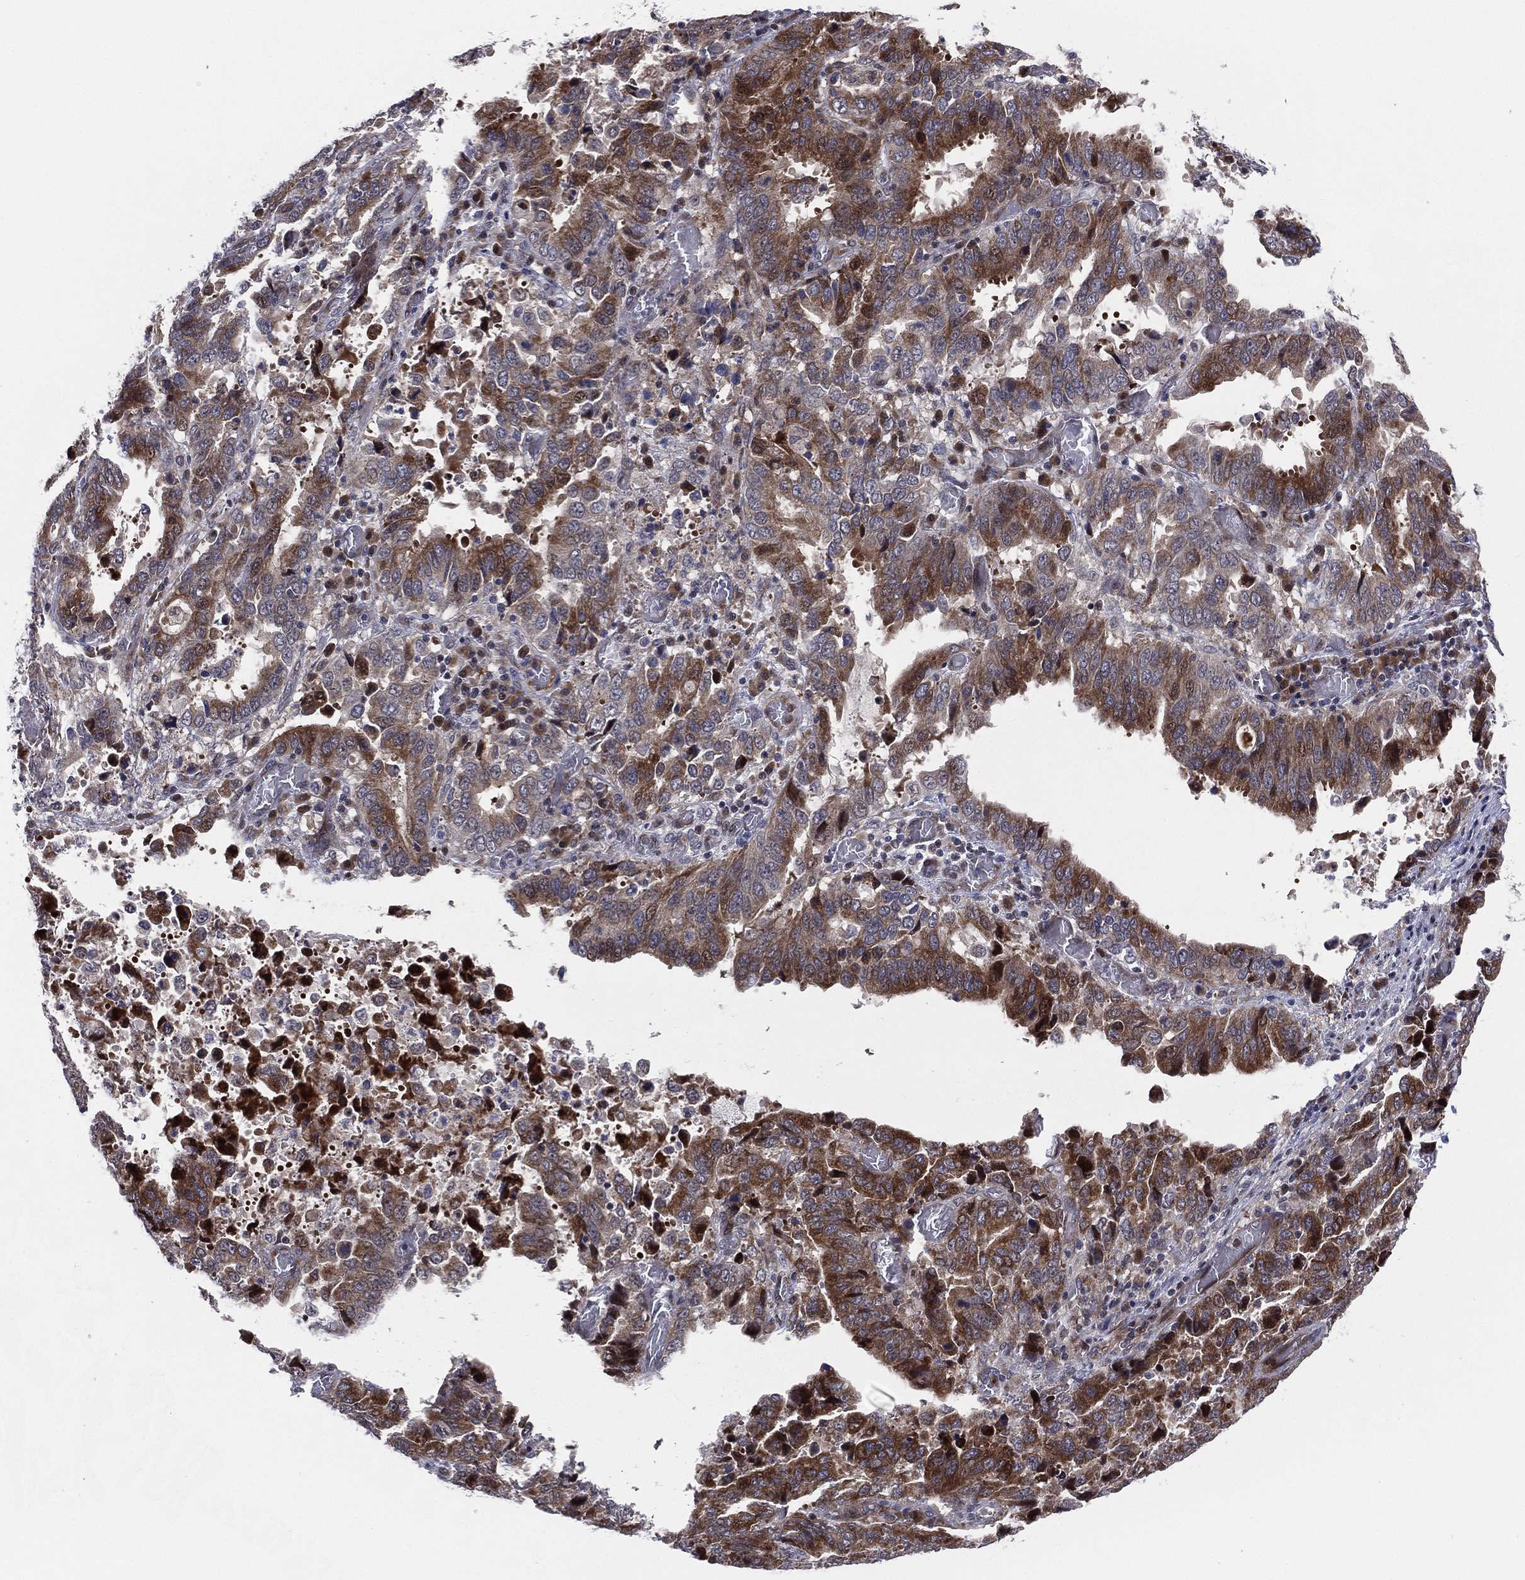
{"staining": {"intensity": "moderate", "quantity": ">75%", "location": "cytoplasmic/membranous"}, "tissue": "stomach cancer", "cell_type": "Tumor cells", "image_type": "cancer", "snomed": [{"axis": "morphology", "description": "Adenocarcinoma, NOS"}, {"axis": "topography", "description": "Stomach, upper"}], "caption": "Protein analysis of stomach cancer (adenocarcinoma) tissue reveals moderate cytoplasmic/membranous positivity in approximately >75% of tumor cells.", "gene": "UTP14A", "patient": {"sex": "male", "age": 74}}